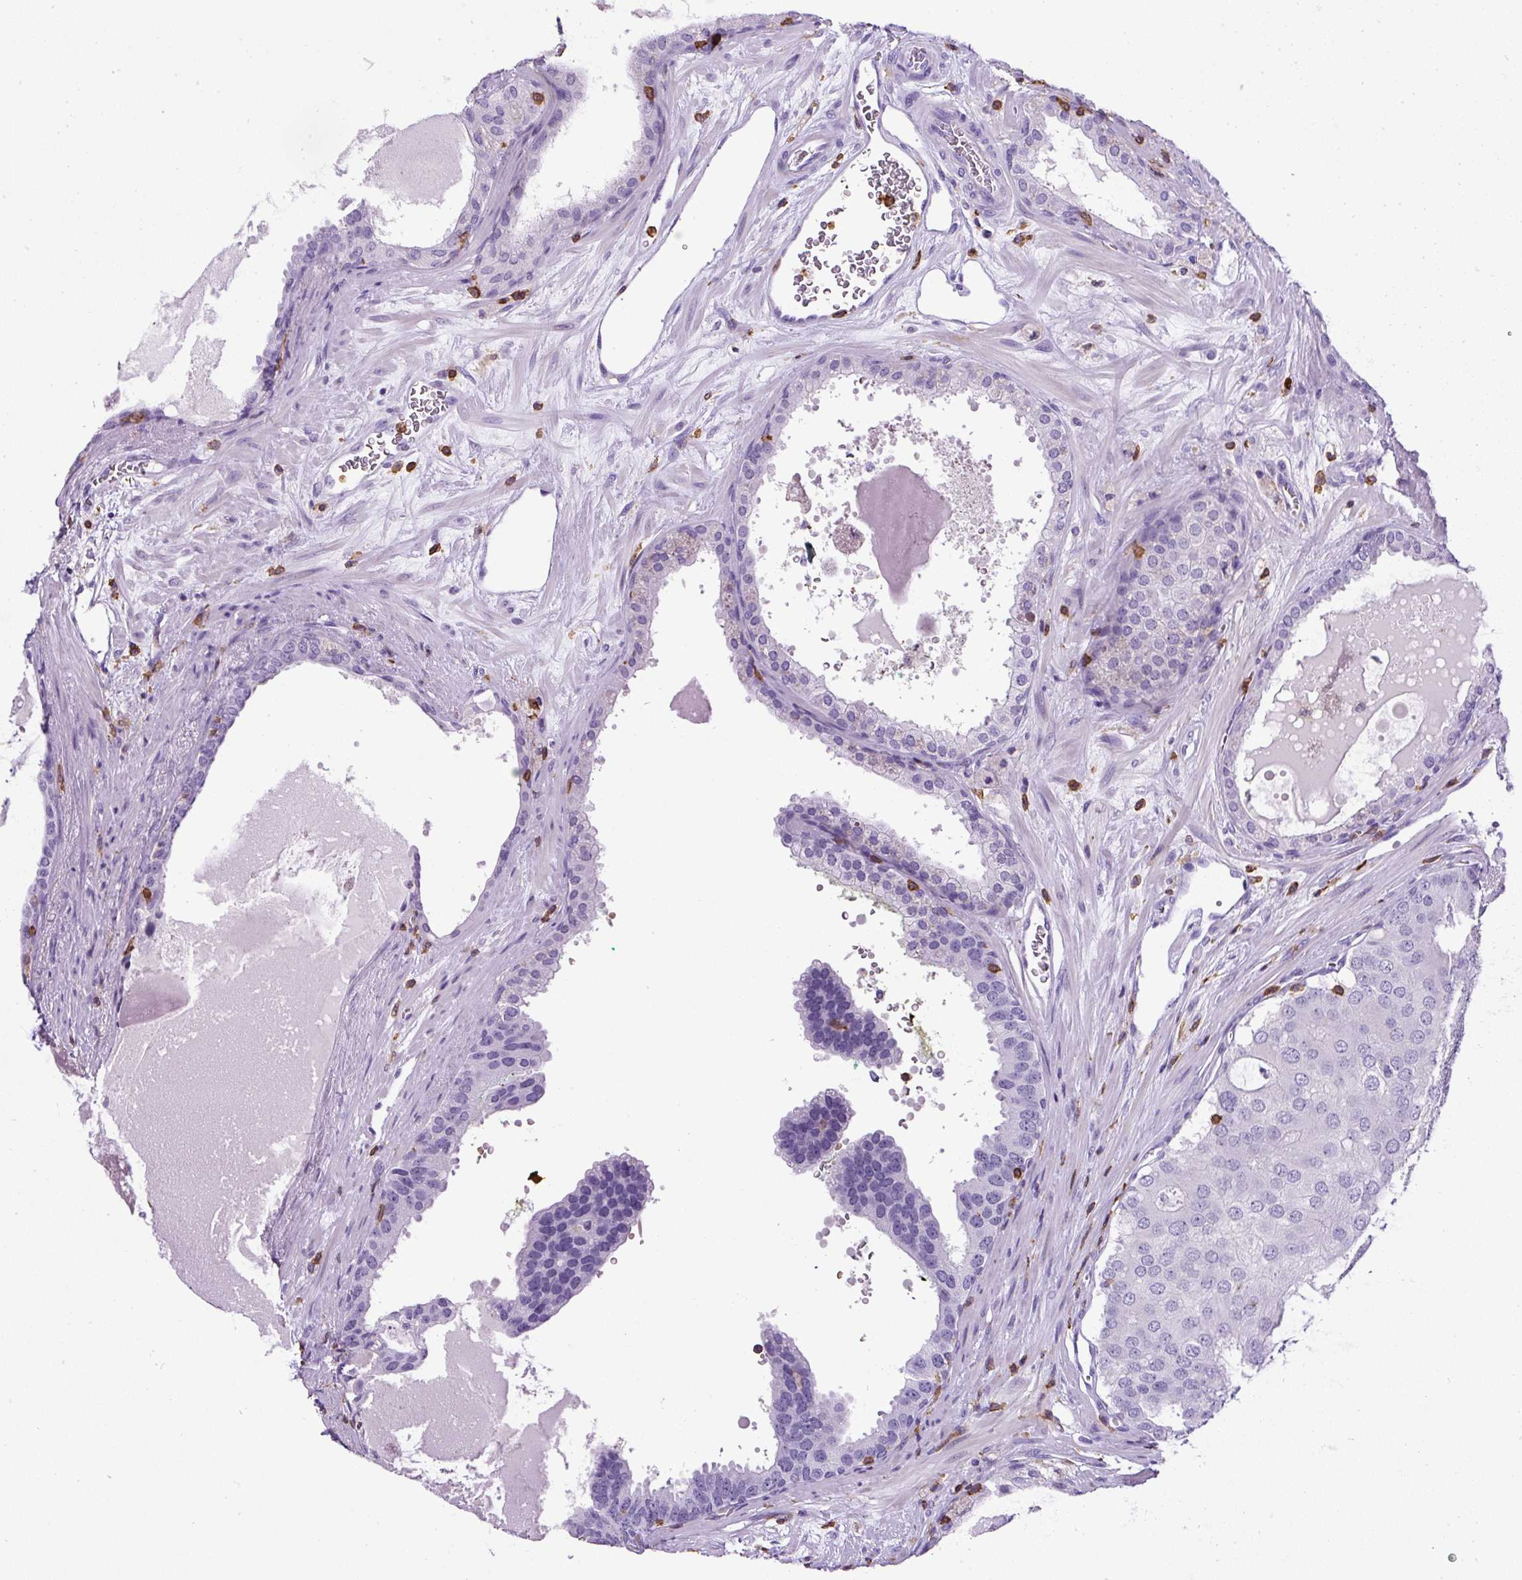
{"staining": {"intensity": "negative", "quantity": "none", "location": "none"}, "tissue": "prostate cancer", "cell_type": "Tumor cells", "image_type": "cancer", "snomed": [{"axis": "morphology", "description": "Adenocarcinoma, High grade"}, {"axis": "topography", "description": "Prostate"}], "caption": "High power microscopy image of an immunohistochemistry histopathology image of adenocarcinoma (high-grade) (prostate), revealing no significant expression in tumor cells. (Immunohistochemistry, brightfield microscopy, high magnification).", "gene": "FAM228B", "patient": {"sex": "male", "age": 55}}